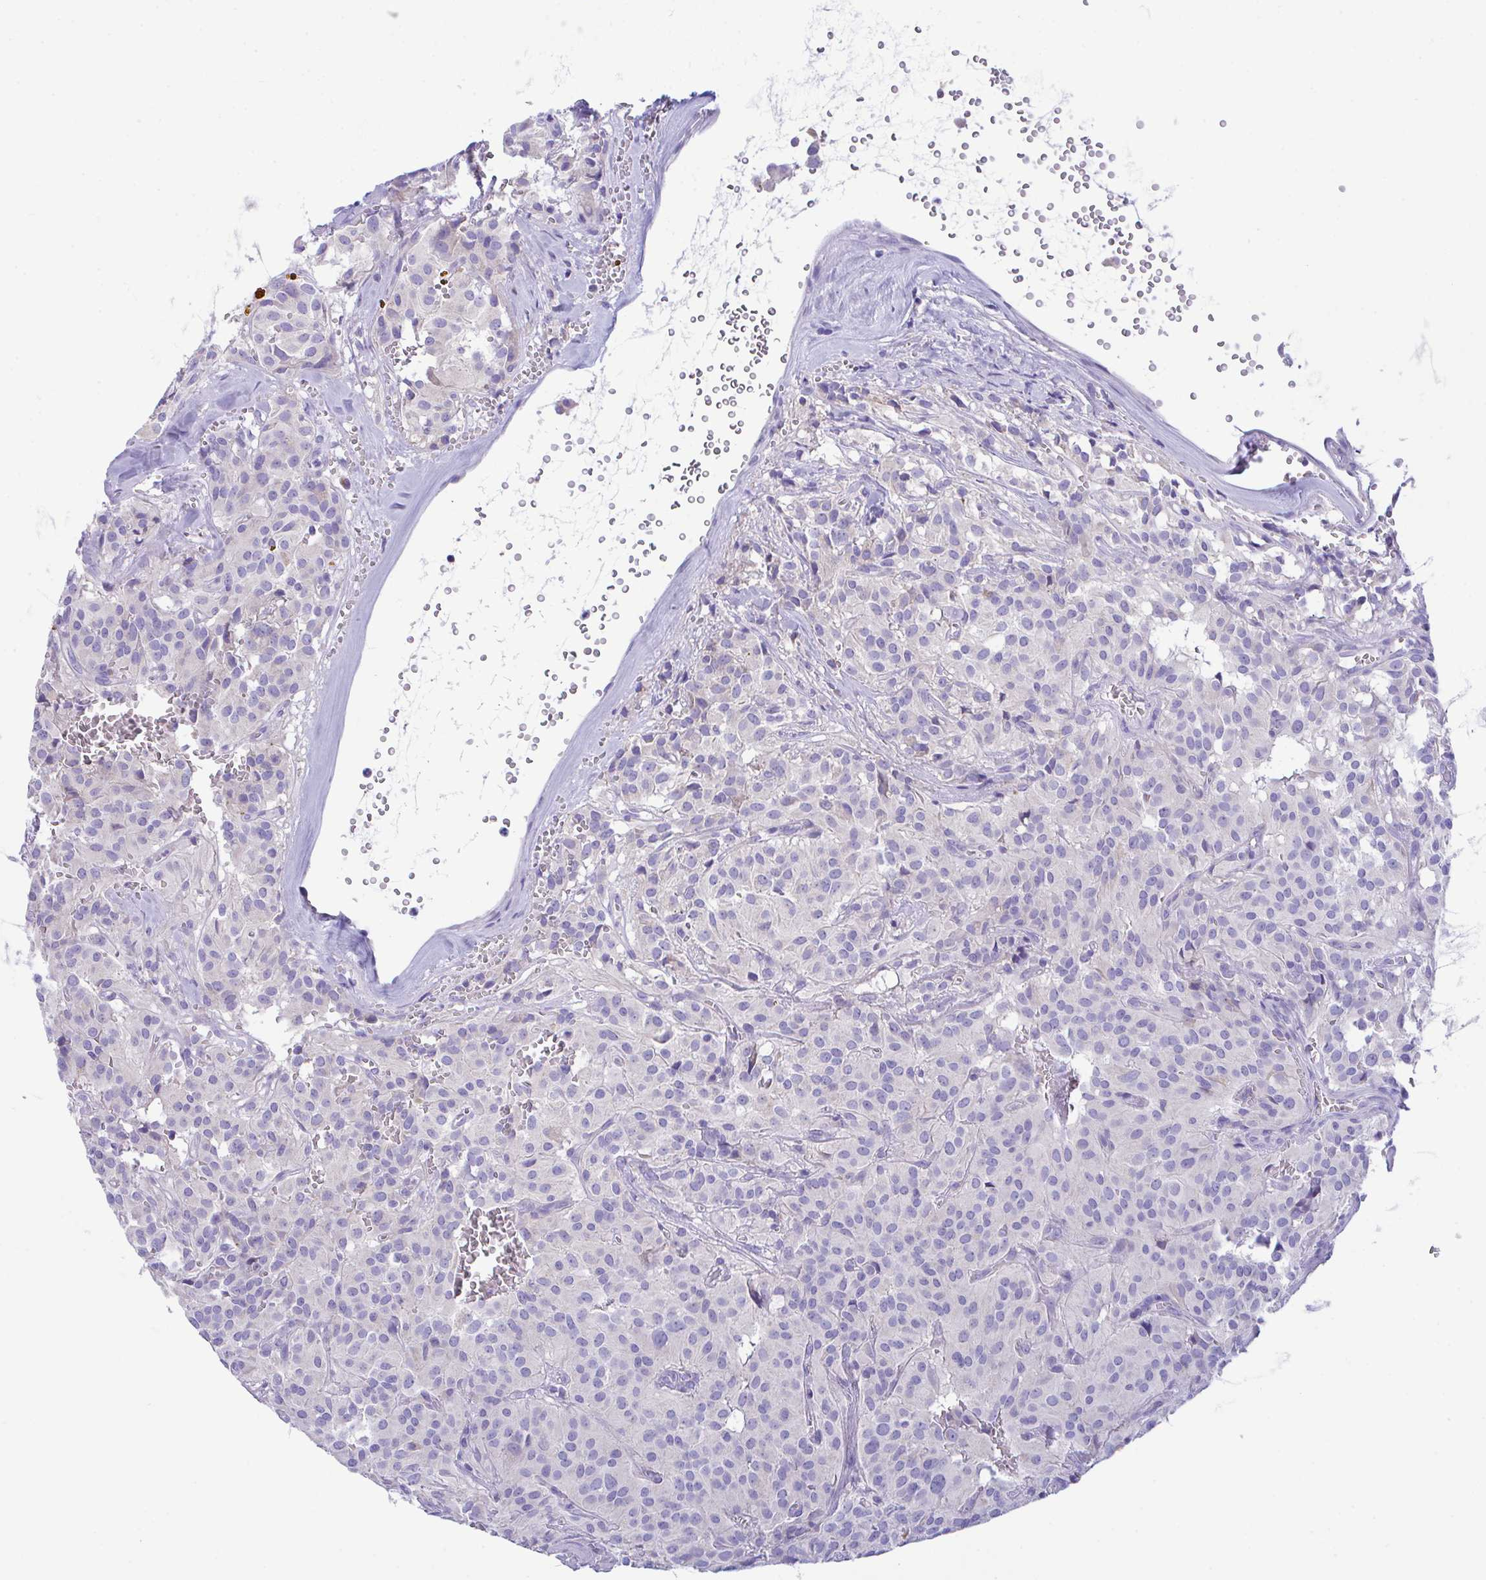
{"staining": {"intensity": "negative", "quantity": "none", "location": "none"}, "tissue": "glioma", "cell_type": "Tumor cells", "image_type": "cancer", "snomed": [{"axis": "morphology", "description": "Glioma, malignant, Low grade"}, {"axis": "topography", "description": "Brain"}], "caption": "Human glioma stained for a protein using immunohistochemistry (IHC) displays no expression in tumor cells.", "gene": "NLRP8", "patient": {"sex": "male", "age": 42}}